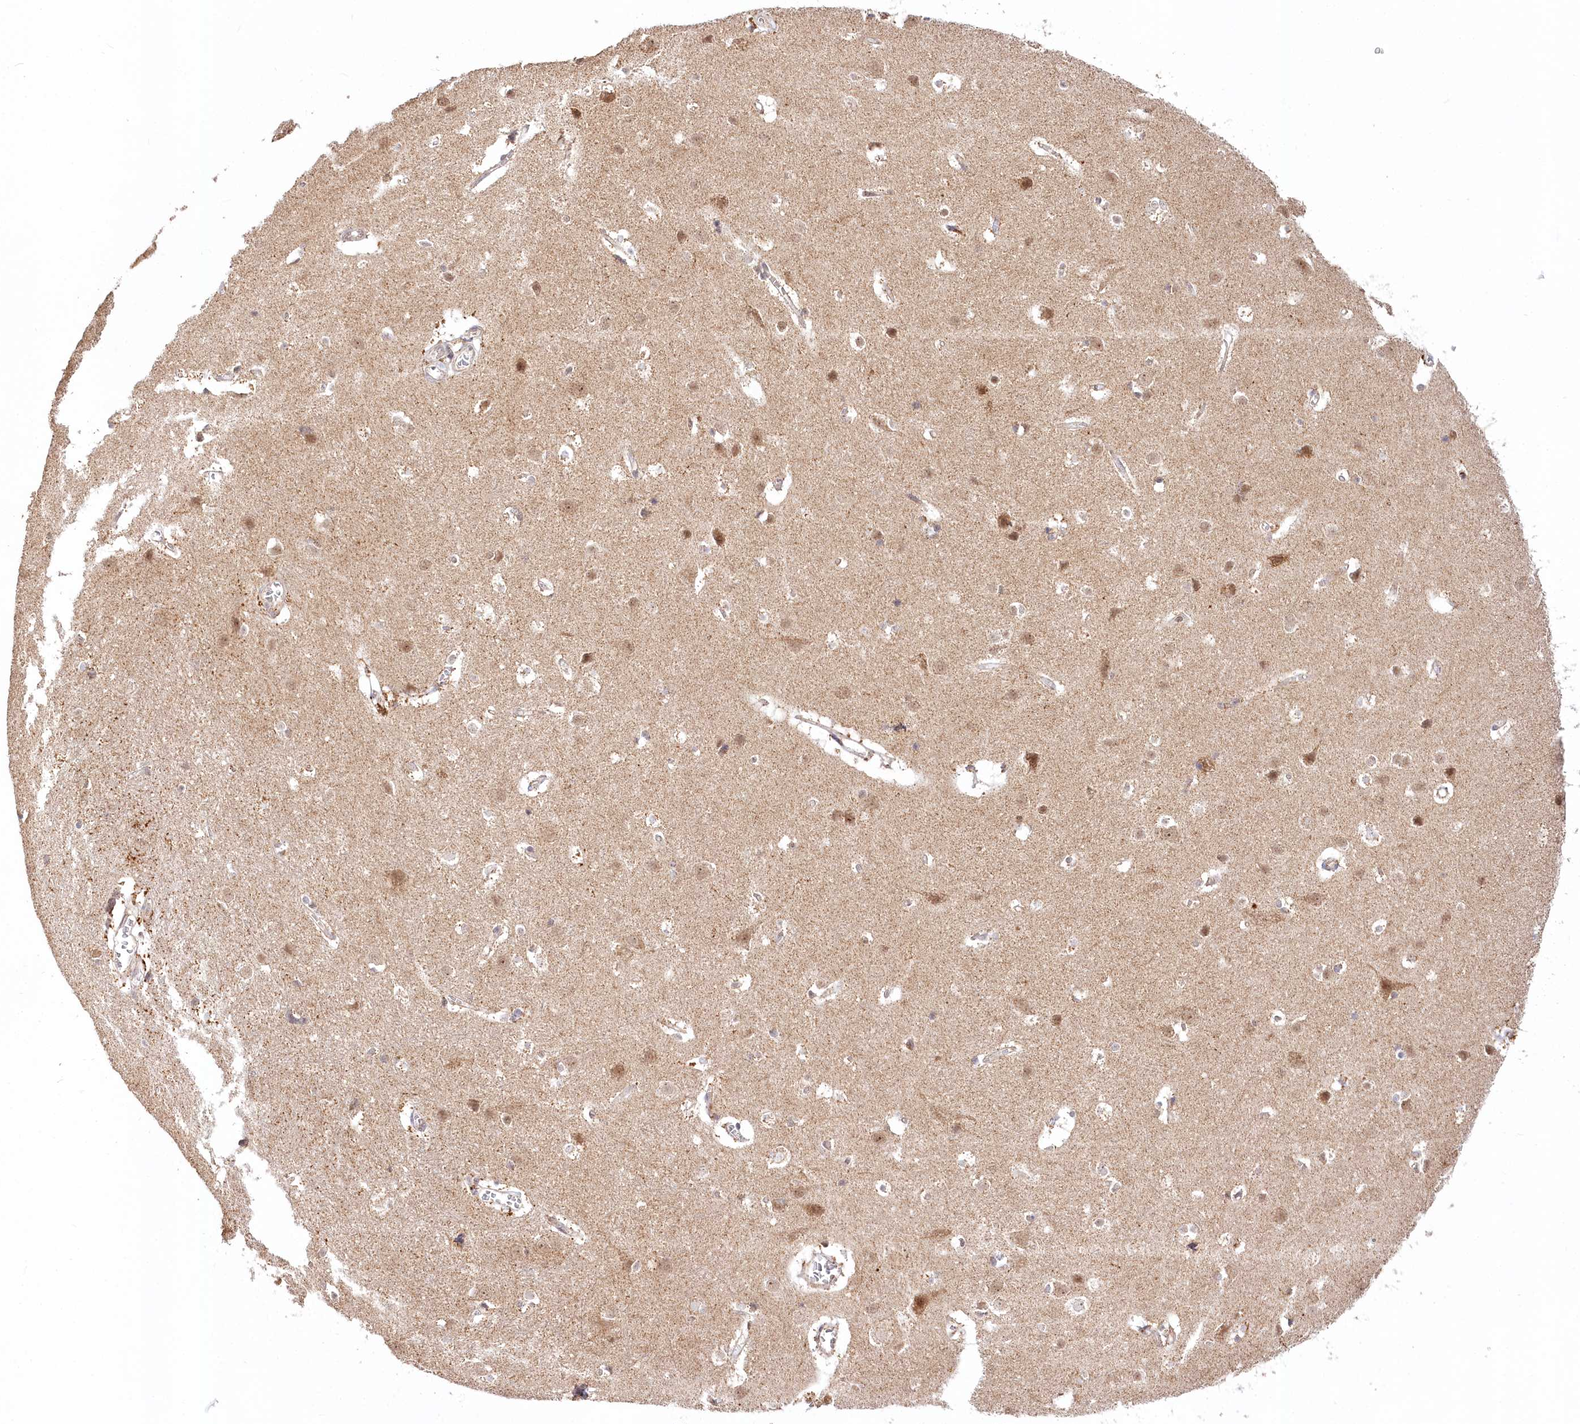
{"staining": {"intensity": "negative", "quantity": "none", "location": "none"}, "tissue": "cerebral cortex", "cell_type": "Endothelial cells", "image_type": "normal", "snomed": [{"axis": "morphology", "description": "Normal tissue, NOS"}, {"axis": "topography", "description": "Cerebral cortex"}], "caption": "This photomicrograph is of normal cerebral cortex stained with immunohistochemistry (IHC) to label a protein in brown with the nuclei are counter-stained blue. There is no staining in endothelial cells. (IHC, brightfield microscopy, high magnification).", "gene": "RTN4IP1", "patient": {"sex": "male", "age": 54}}